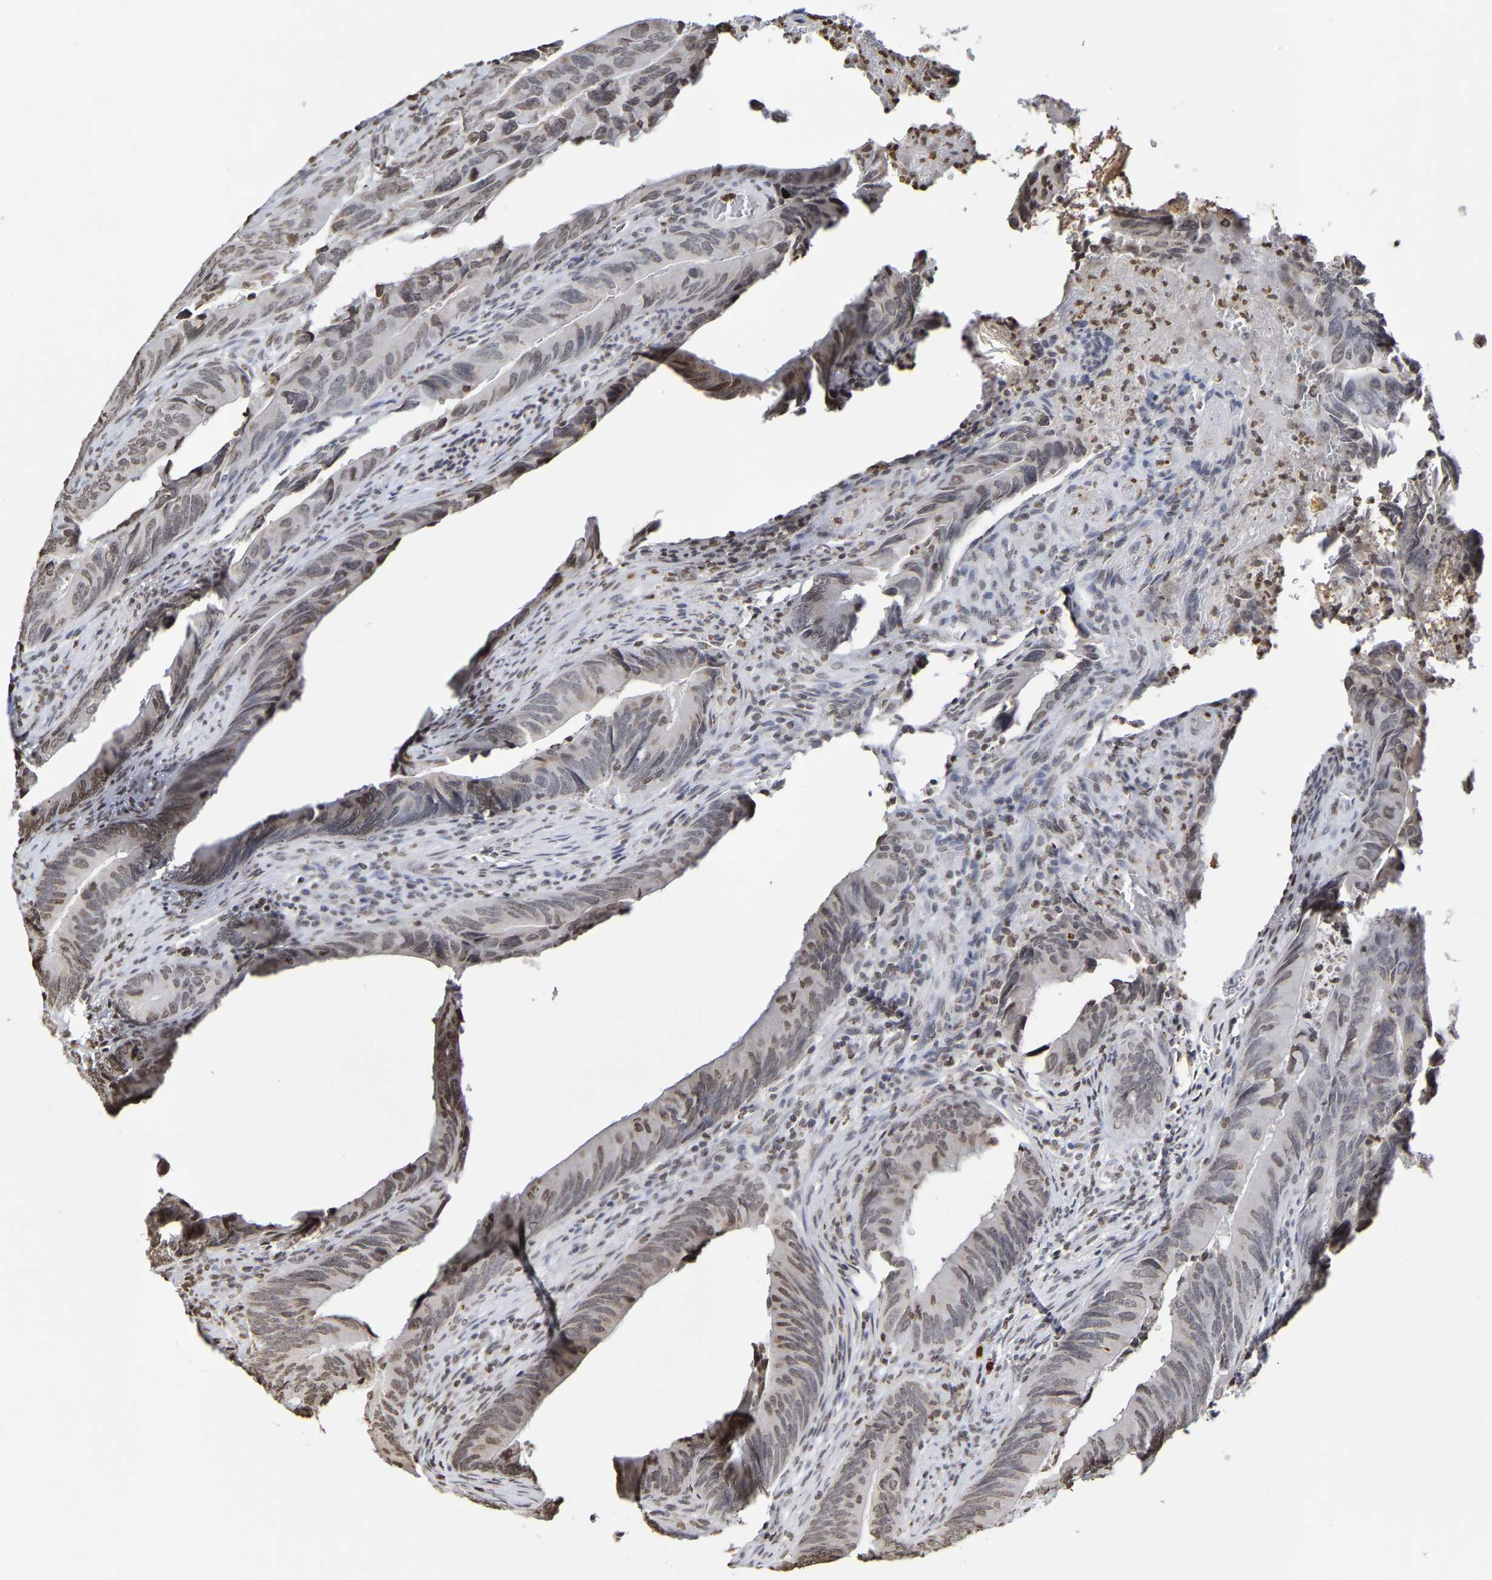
{"staining": {"intensity": "weak", "quantity": ">75%", "location": "nuclear"}, "tissue": "colorectal cancer", "cell_type": "Tumor cells", "image_type": "cancer", "snomed": [{"axis": "morphology", "description": "Normal tissue, NOS"}, {"axis": "morphology", "description": "Adenocarcinoma, NOS"}, {"axis": "topography", "description": "Colon"}], "caption": "Immunohistochemistry photomicrograph of neoplastic tissue: colorectal adenocarcinoma stained using immunohistochemistry (IHC) displays low levels of weak protein expression localized specifically in the nuclear of tumor cells, appearing as a nuclear brown color.", "gene": "ATF4", "patient": {"sex": "male", "age": 56}}